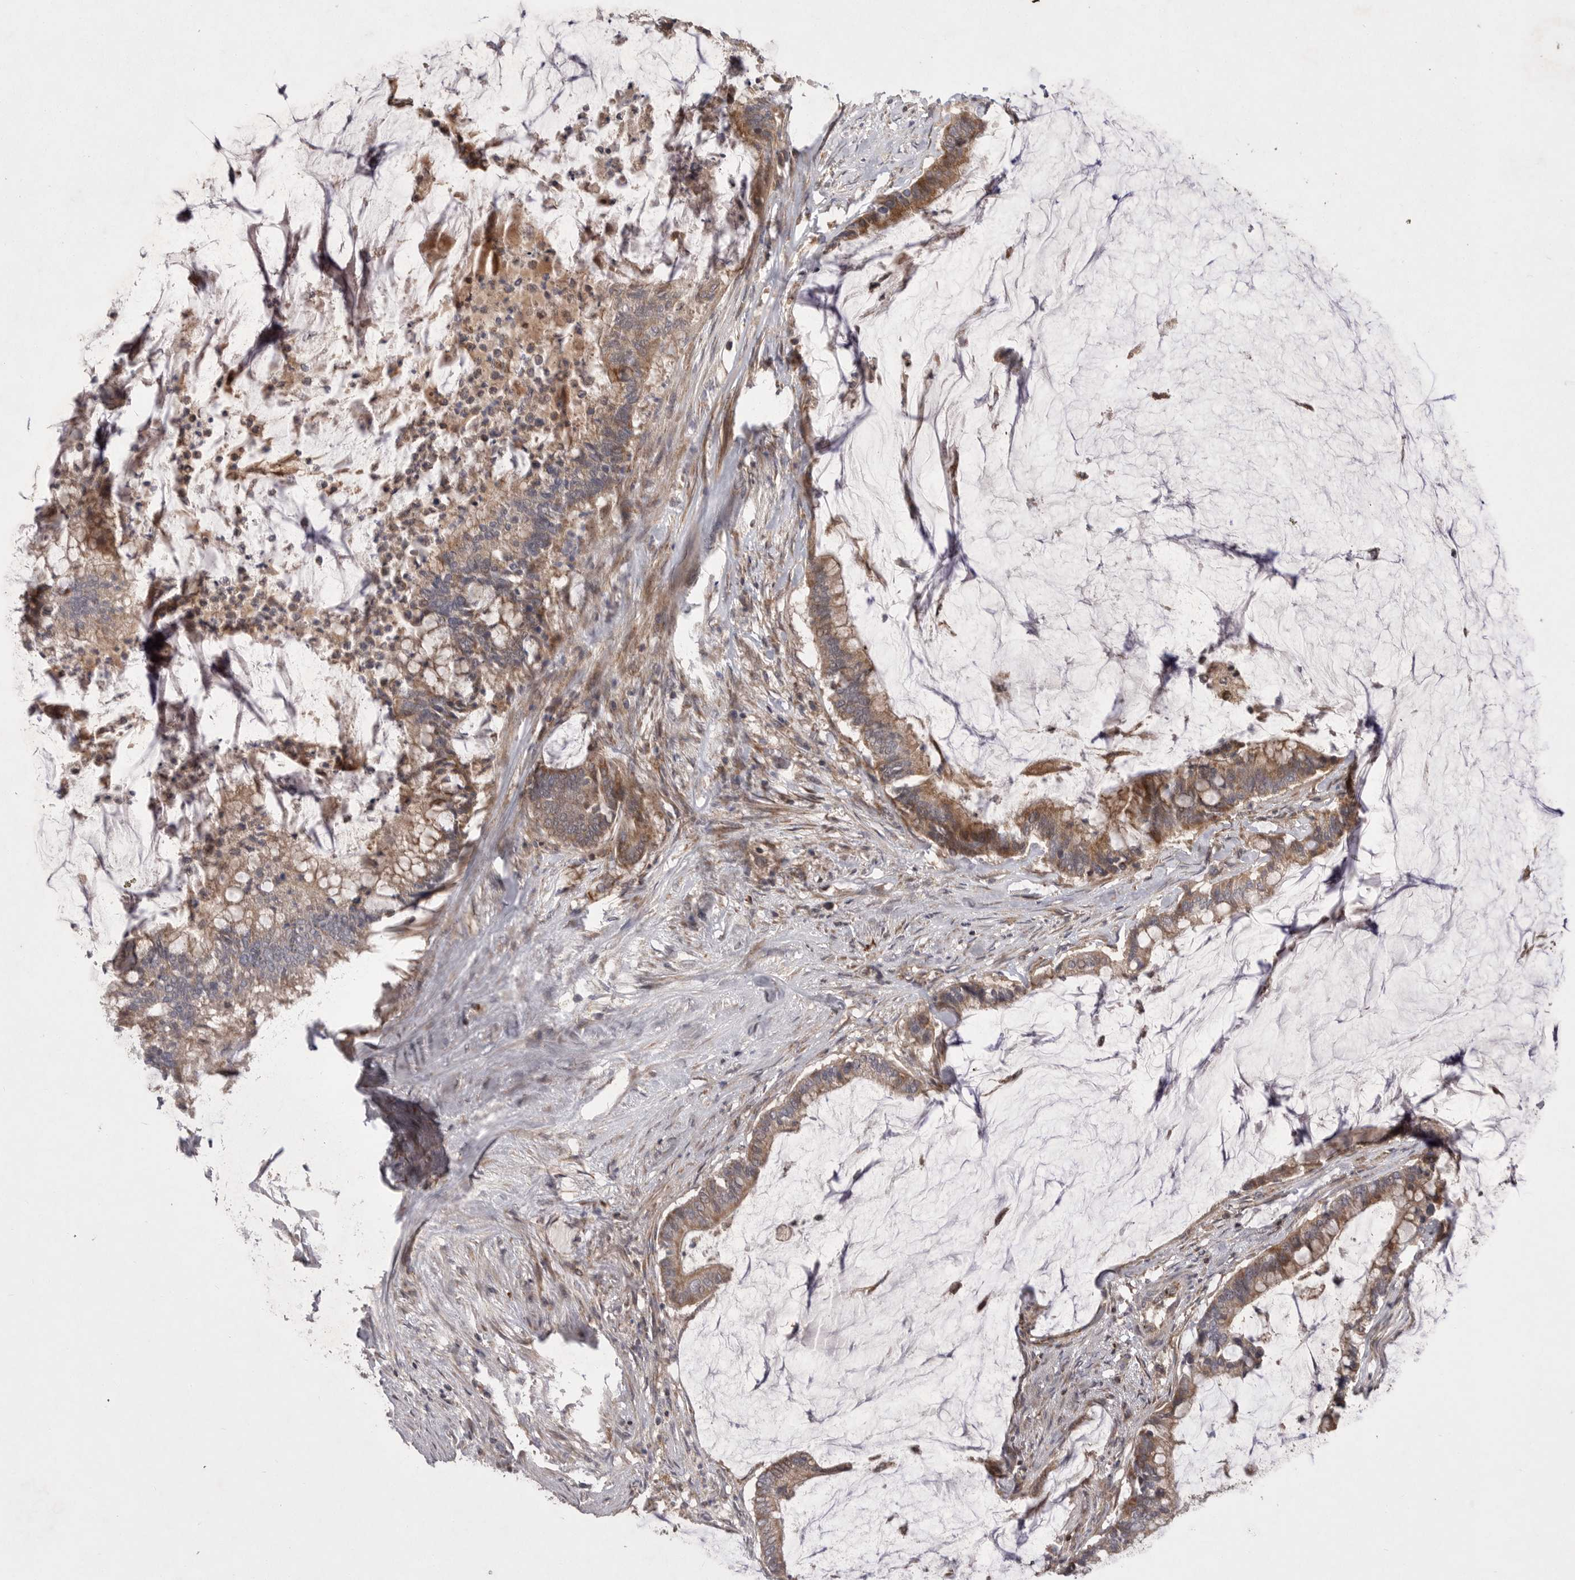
{"staining": {"intensity": "moderate", "quantity": ">75%", "location": "cytoplasmic/membranous"}, "tissue": "pancreatic cancer", "cell_type": "Tumor cells", "image_type": "cancer", "snomed": [{"axis": "morphology", "description": "Adenocarcinoma, NOS"}, {"axis": "topography", "description": "Pancreas"}], "caption": "This micrograph reveals immunohistochemistry staining of human pancreatic adenocarcinoma, with medium moderate cytoplasmic/membranous positivity in approximately >75% of tumor cells.", "gene": "KYAT3", "patient": {"sex": "male", "age": 41}}